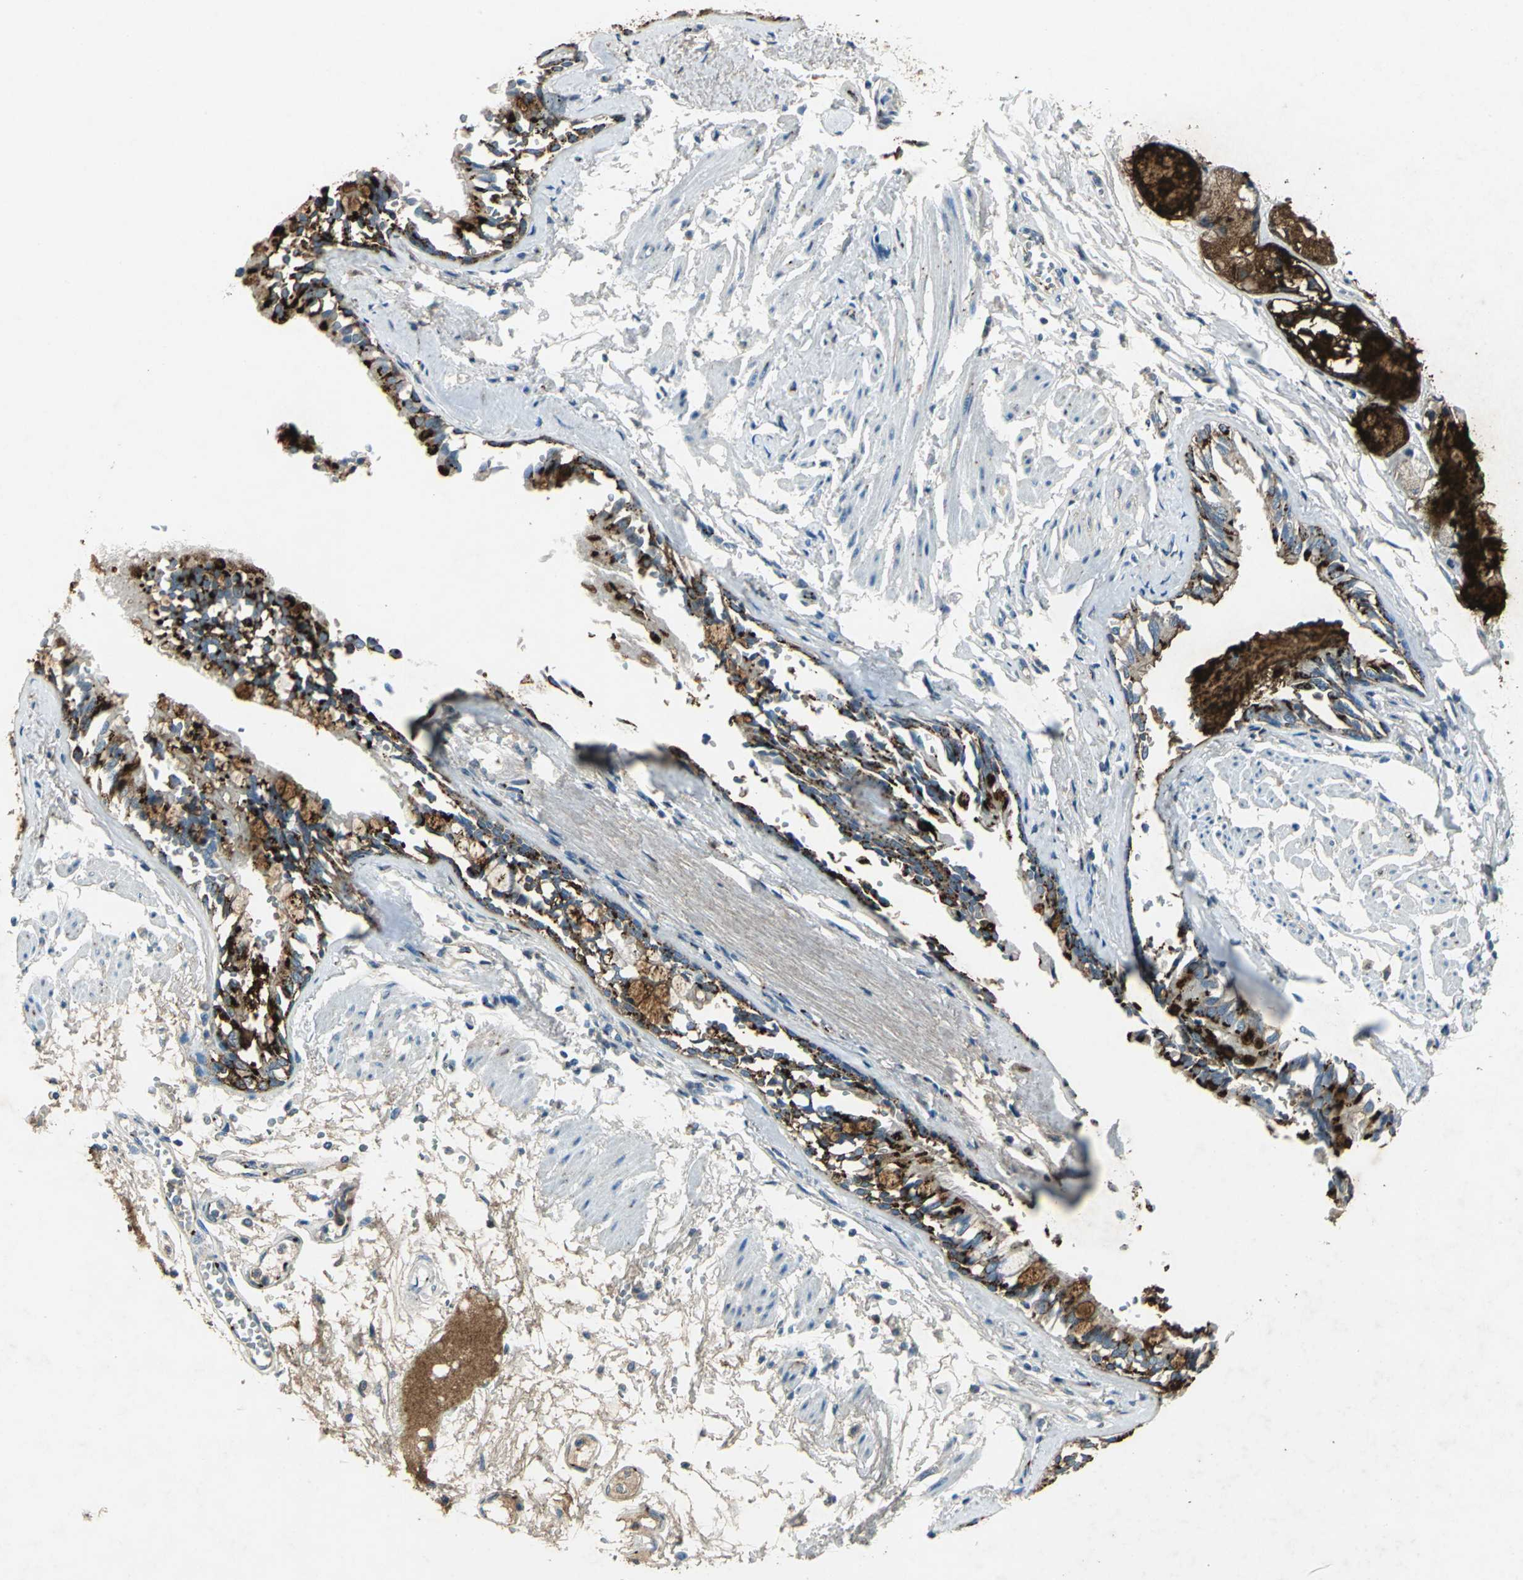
{"staining": {"intensity": "strong", "quantity": ">75%", "location": "cytoplasmic/membranous"}, "tissue": "bronchus", "cell_type": "Respiratory epithelial cells", "image_type": "normal", "snomed": [{"axis": "morphology", "description": "Normal tissue, NOS"}, {"axis": "topography", "description": "Bronchus"}, {"axis": "topography", "description": "Lung"}], "caption": "Human bronchus stained with a brown dye reveals strong cytoplasmic/membranous positive expression in approximately >75% of respiratory epithelial cells.", "gene": "CAMK2B", "patient": {"sex": "female", "age": 56}}